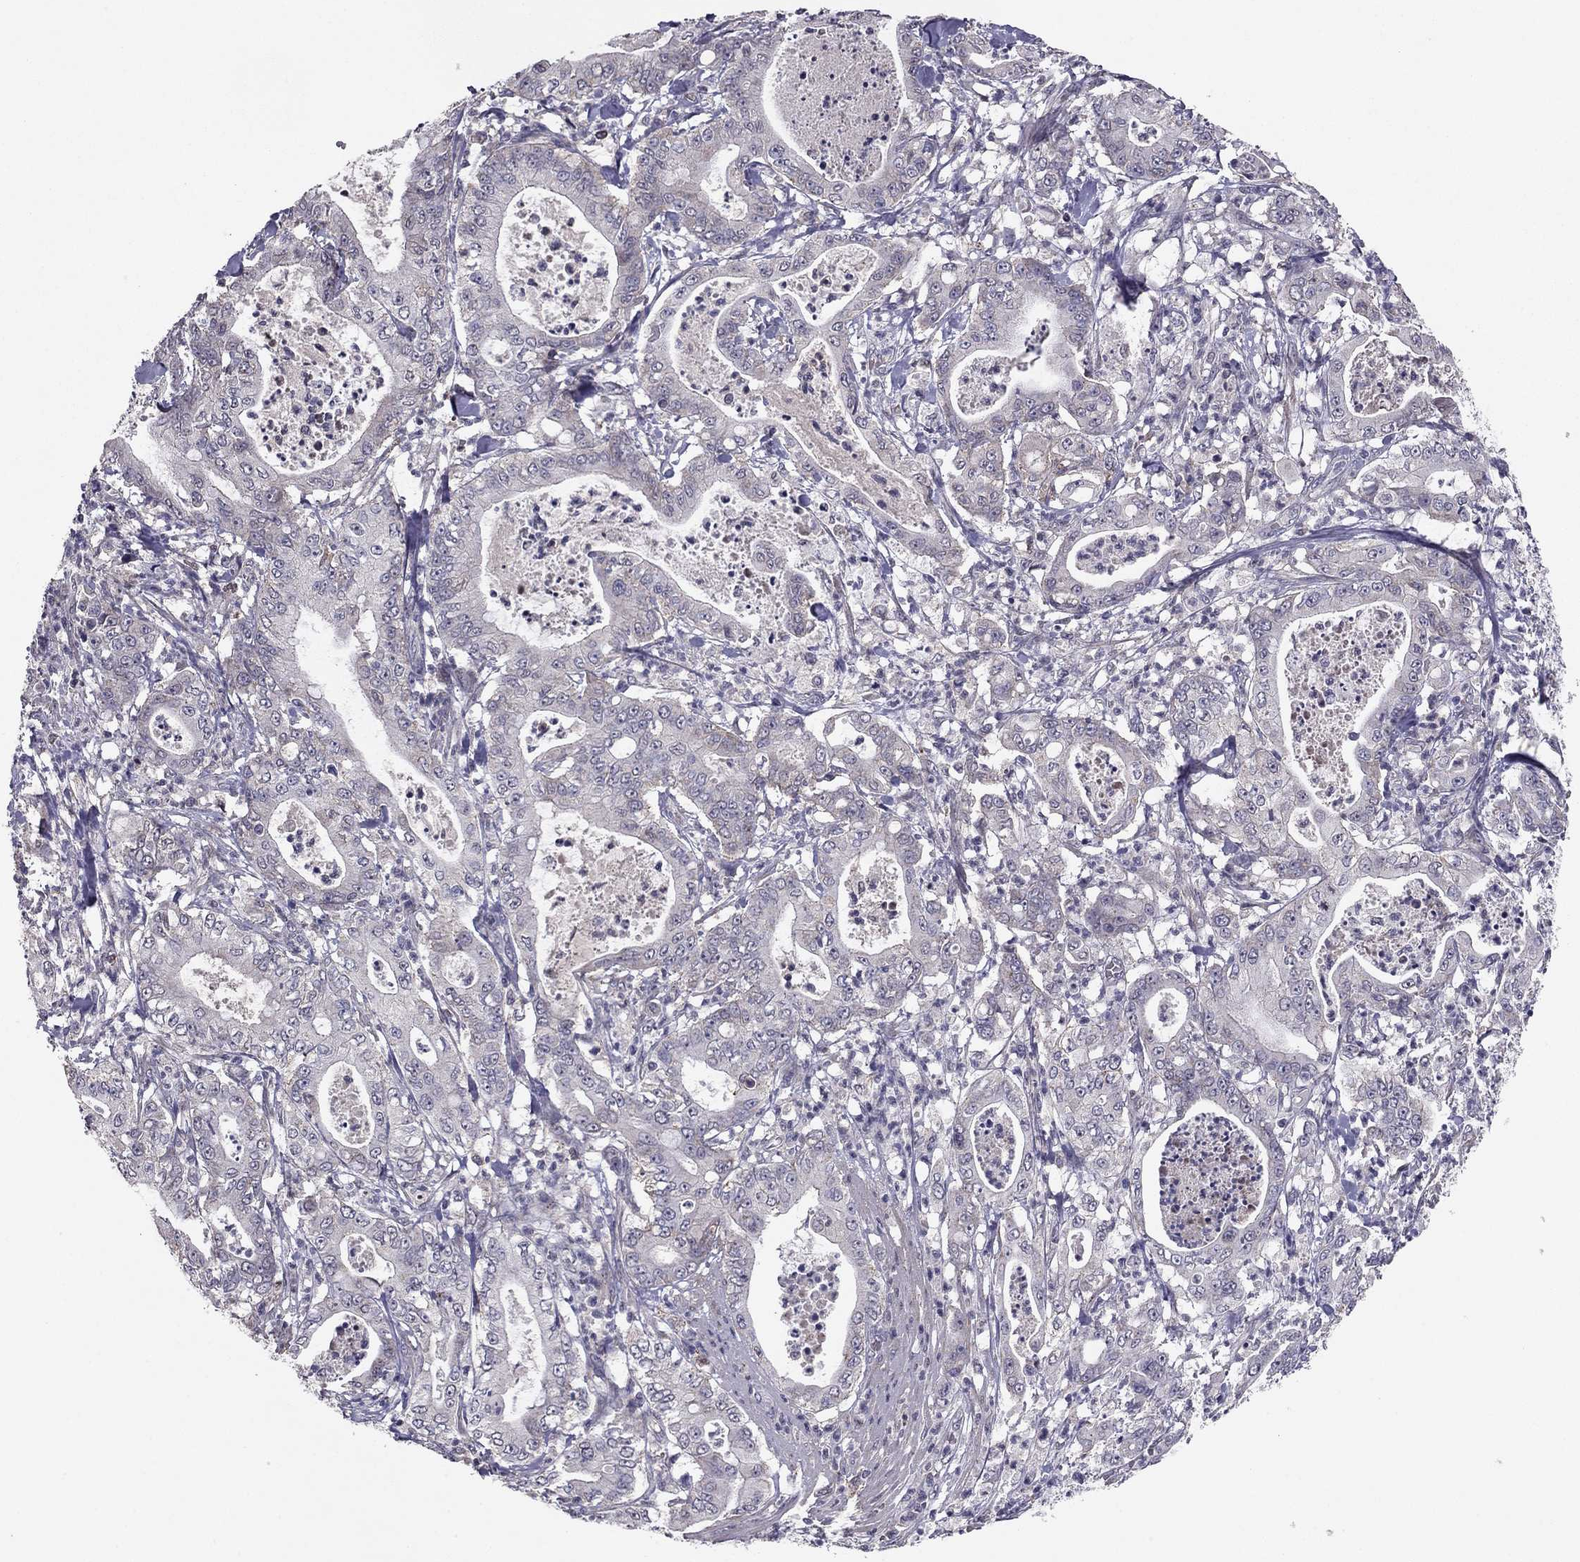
{"staining": {"intensity": "negative", "quantity": "none", "location": "none"}, "tissue": "pancreatic cancer", "cell_type": "Tumor cells", "image_type": "cancer", "snomed": [{"axis": "morphology", "description": "Adenocarcinoma, NOS"}, {"axis": "topography", "description": "Pancreas"}], "caption": "Human pancreatic cancer stained for a protein using immunohistochemistry (IHC) reveals no expression in tumor cells.", "gene": "HCN1", "patient": {"sex": "male", "age": 71}}